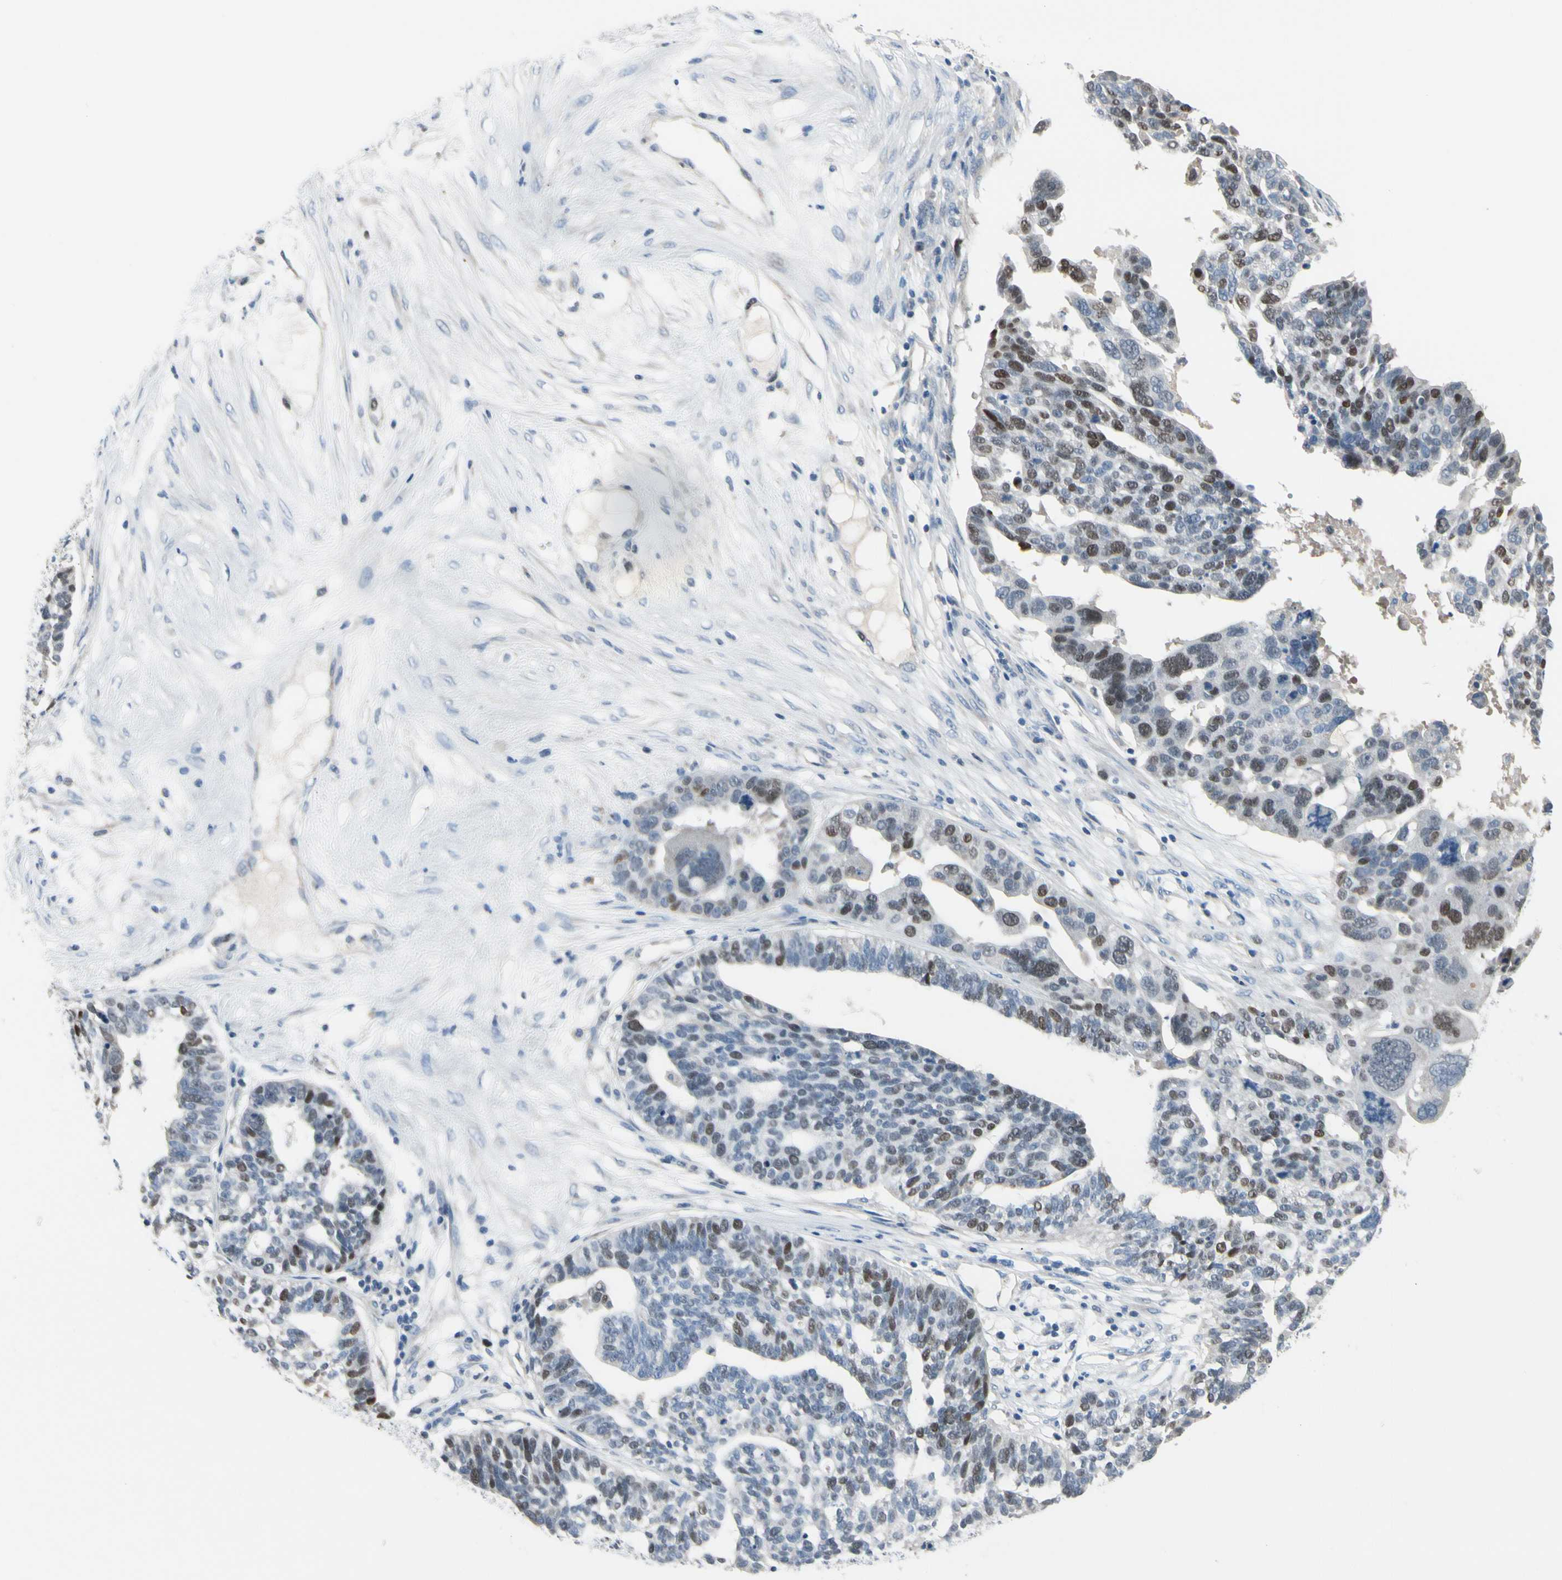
{"staining": {"intensity": "moderate", "quantity": "<25%", "location": "nuclear"}, "tissue": "ovarian cancer", "cell_type": "Tumor cells", "image_type": "cancer", "snomed": [{"axis": "morphology", "description": "Cystadenocarcinoma, serous, NOS"}, {"axis": "topography", "description": "Ovary"}], "caption": "Immunohistochemical staining of human serous cystadenocarcinoma (ovarian) demonstrates low levels of moderate nuclear protein positivity in about <25% of tumor cells. The staining was performed using DAB (3,3'-diaminobenzidine), with brown indicating positive protein expression. Nuclei are stained blue with hematoxylin.", "gene": "ZKSCAN4", "patient": {"sex": "female", "age": 59}}